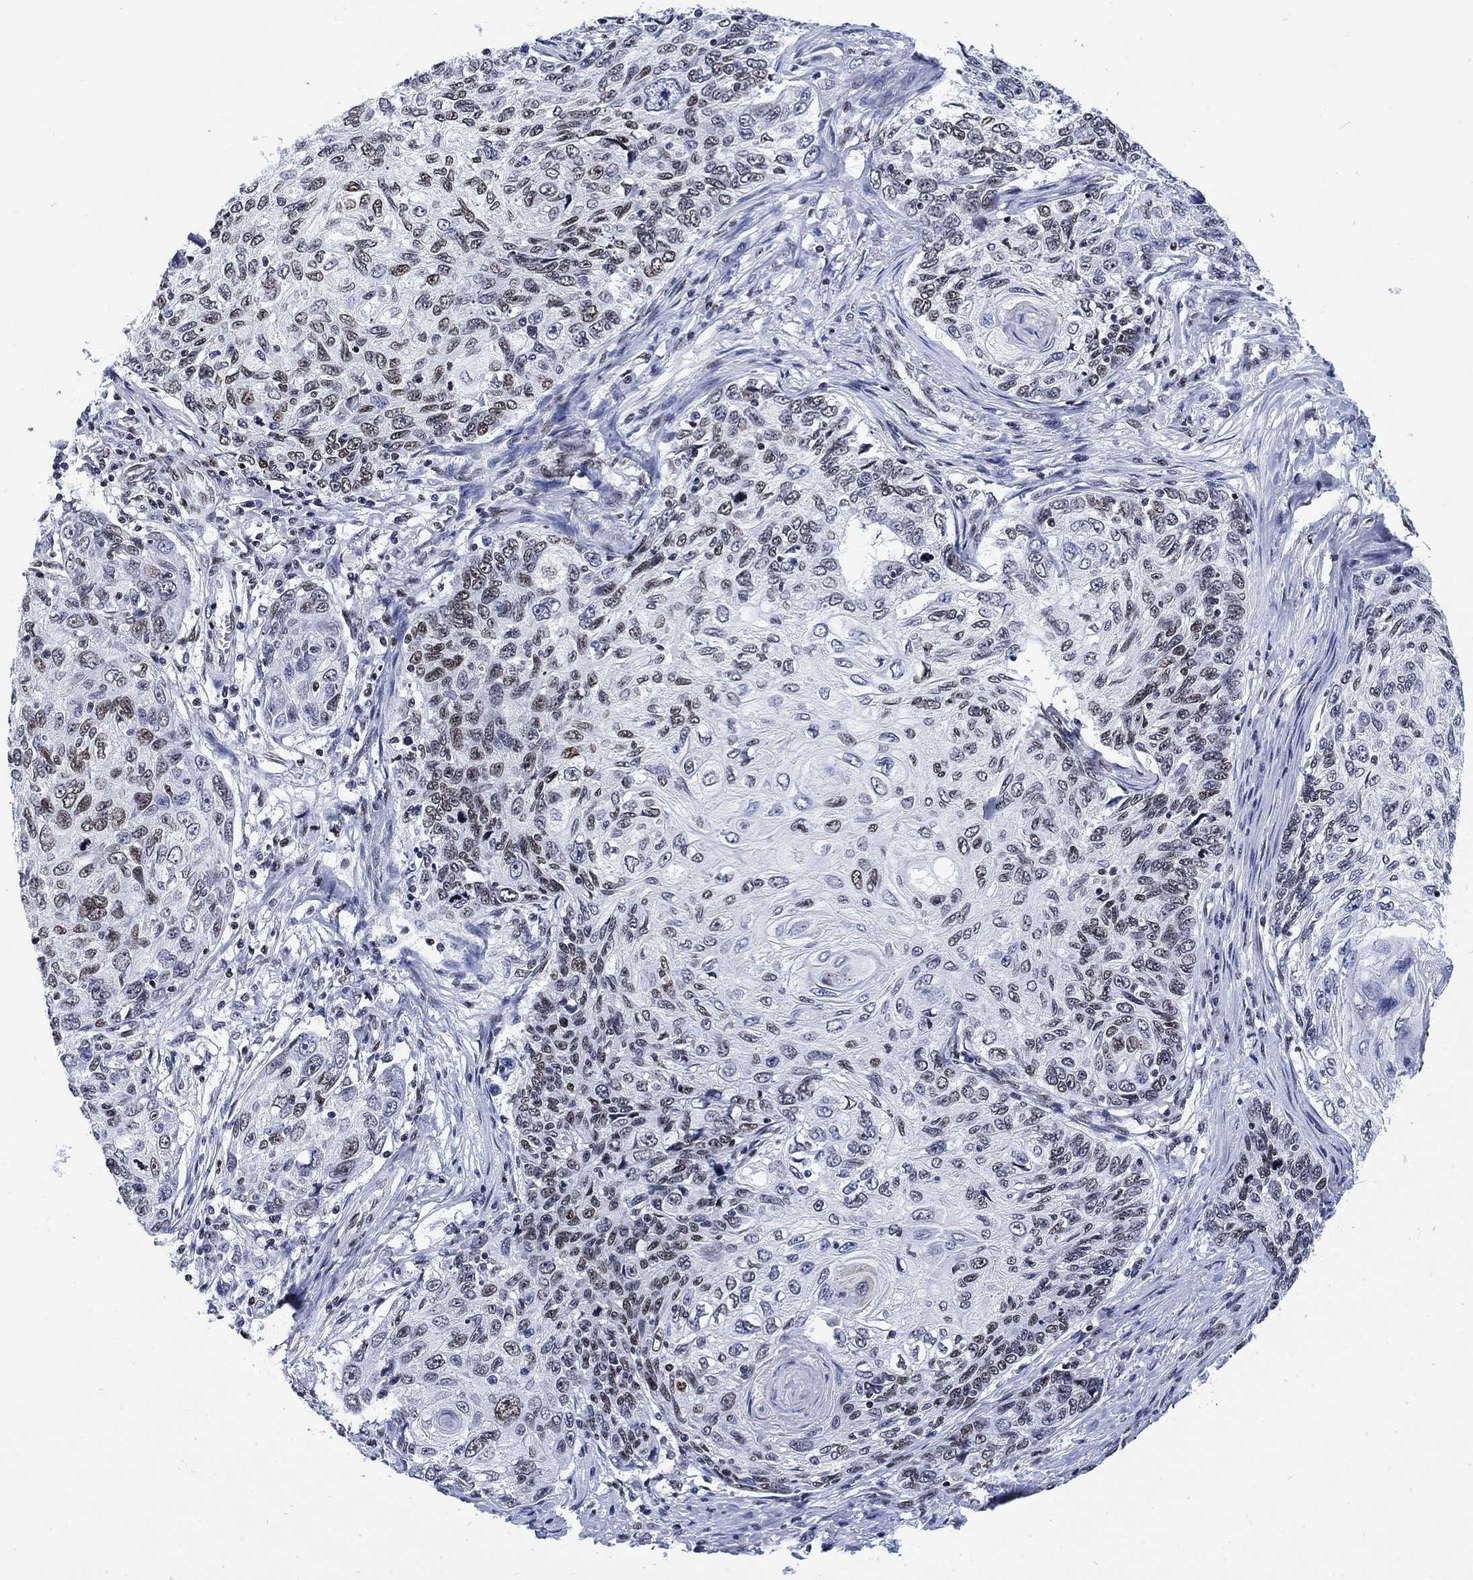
{"staining": {"intensity": "moderate", "quantity": "<25%", "location": "nuclear"}, "tissue": "skin cancer", "cell_type": "Tumor cells", "image_type": "cancer", "snomed": [{"axis": "morphology", "description": "Squamous cell carcinoma, NOS"}, {"axis": "topography", "description": "Skin"}], "caption": "Moderate nuclear protein expression is identified in approximately <25% of tumor cells in skin squamous cell carcinoma. The staining is performed using DAB (3,3'-diaminobenzidine) brown chromogen to label protein expression. The nuclei are counter-stained blue using hematoxylin.", "gene": "H1-10", "patient": {"sex": "male", "age": 92}}